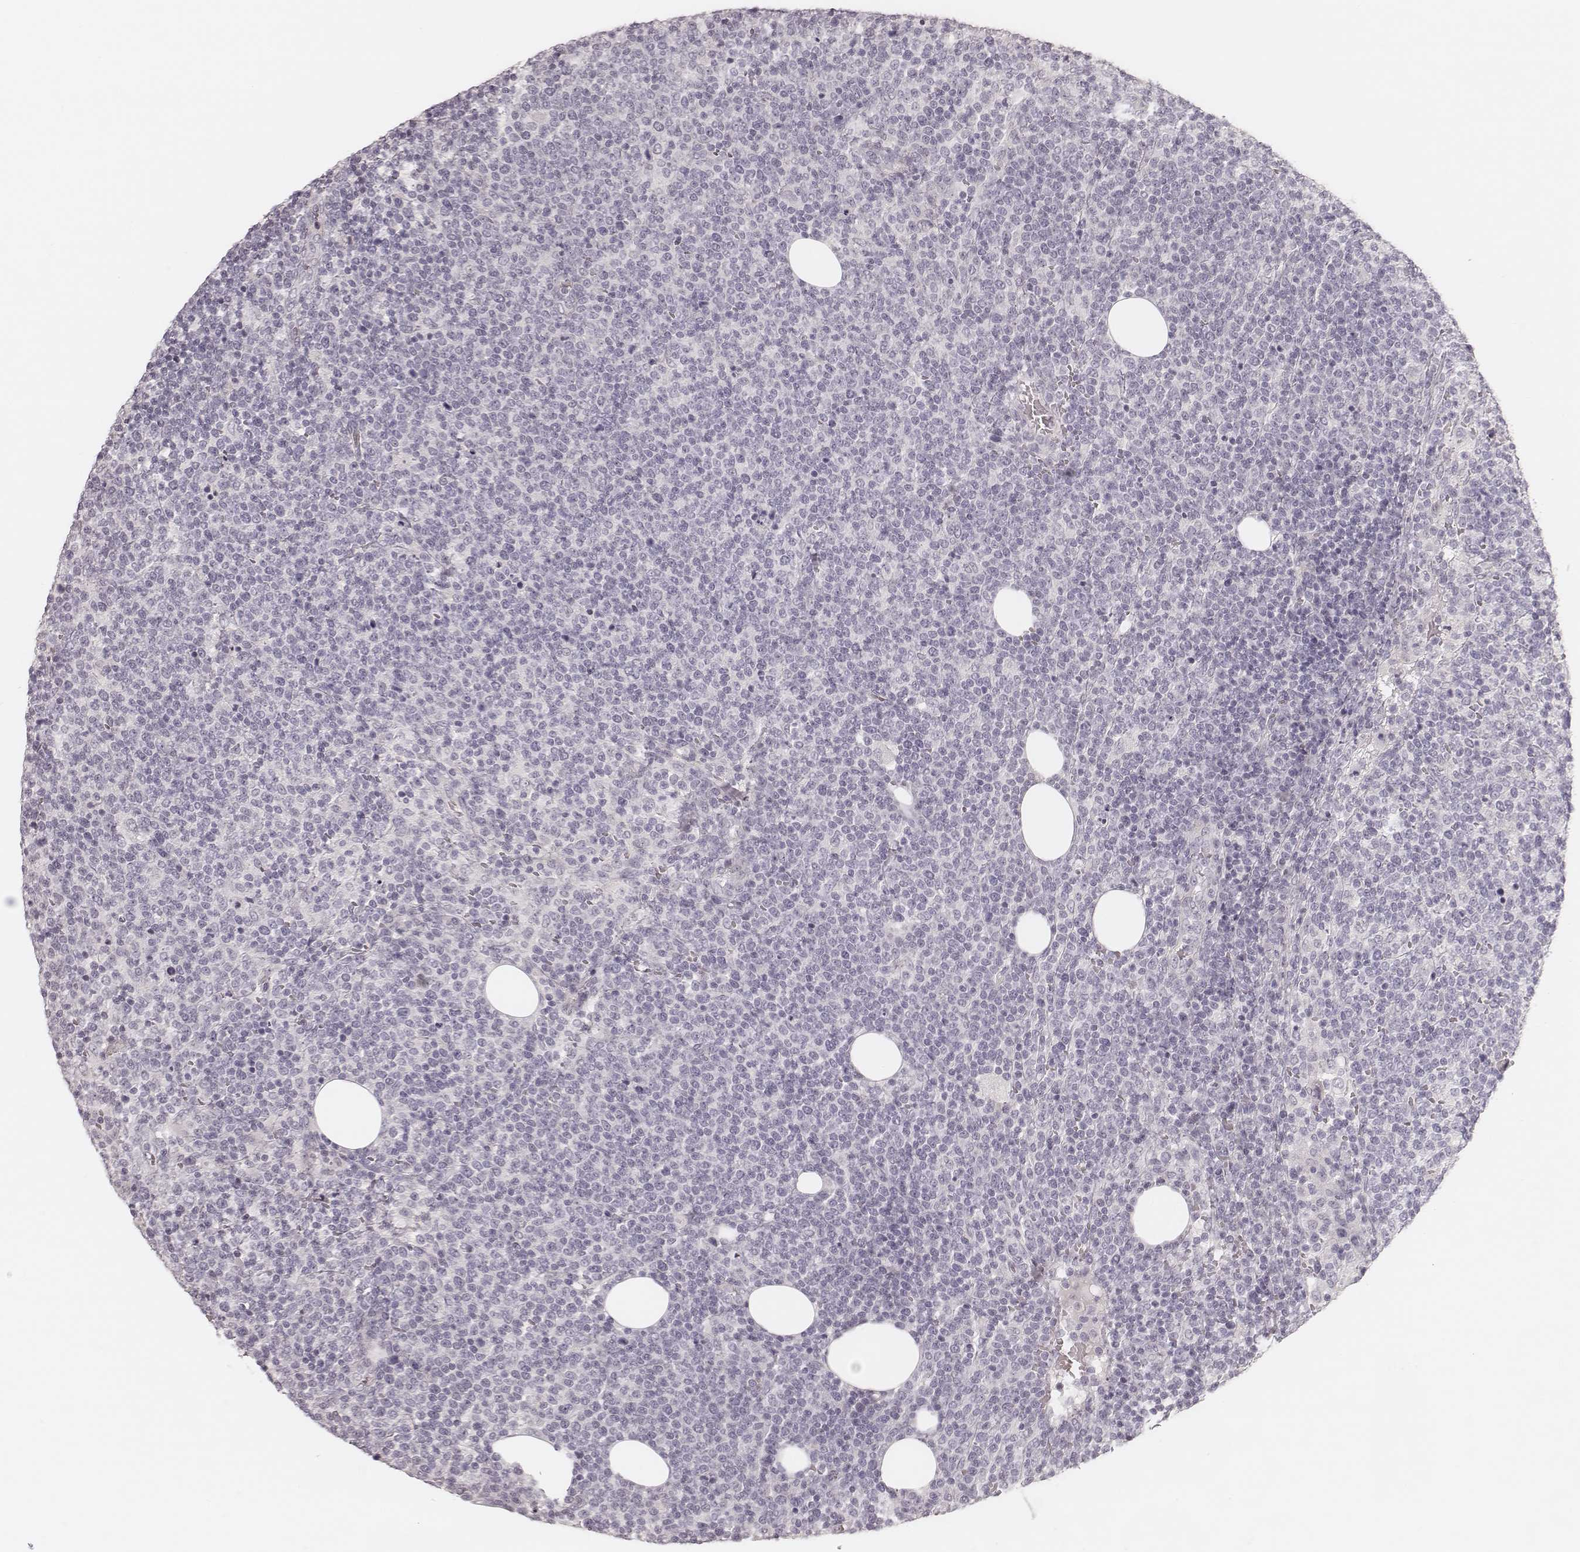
{"staining": {"intensity": "negative", "quantity": "none", "location": "none"}, "tissue": "lymphoma", "cell_type": "Tumor cells", "image_type": "cancer", "snomed": [{"axis": "morphology", "description": "Malignant lymphoma, non-Hodgkin's type, High grade"}, {"axis": "topography", "description": "Lymph node"}], "caption": "The histopathology image displays no staining of tumor cells in lymphoma. Brightfield microscopy of immunohistochemistry (IHC) stained with DAB (brown) and hematoxylin (blue), captured at high magnification.", "gene": "SPATA24", "patient": {"sex": "male", "age": 61}}